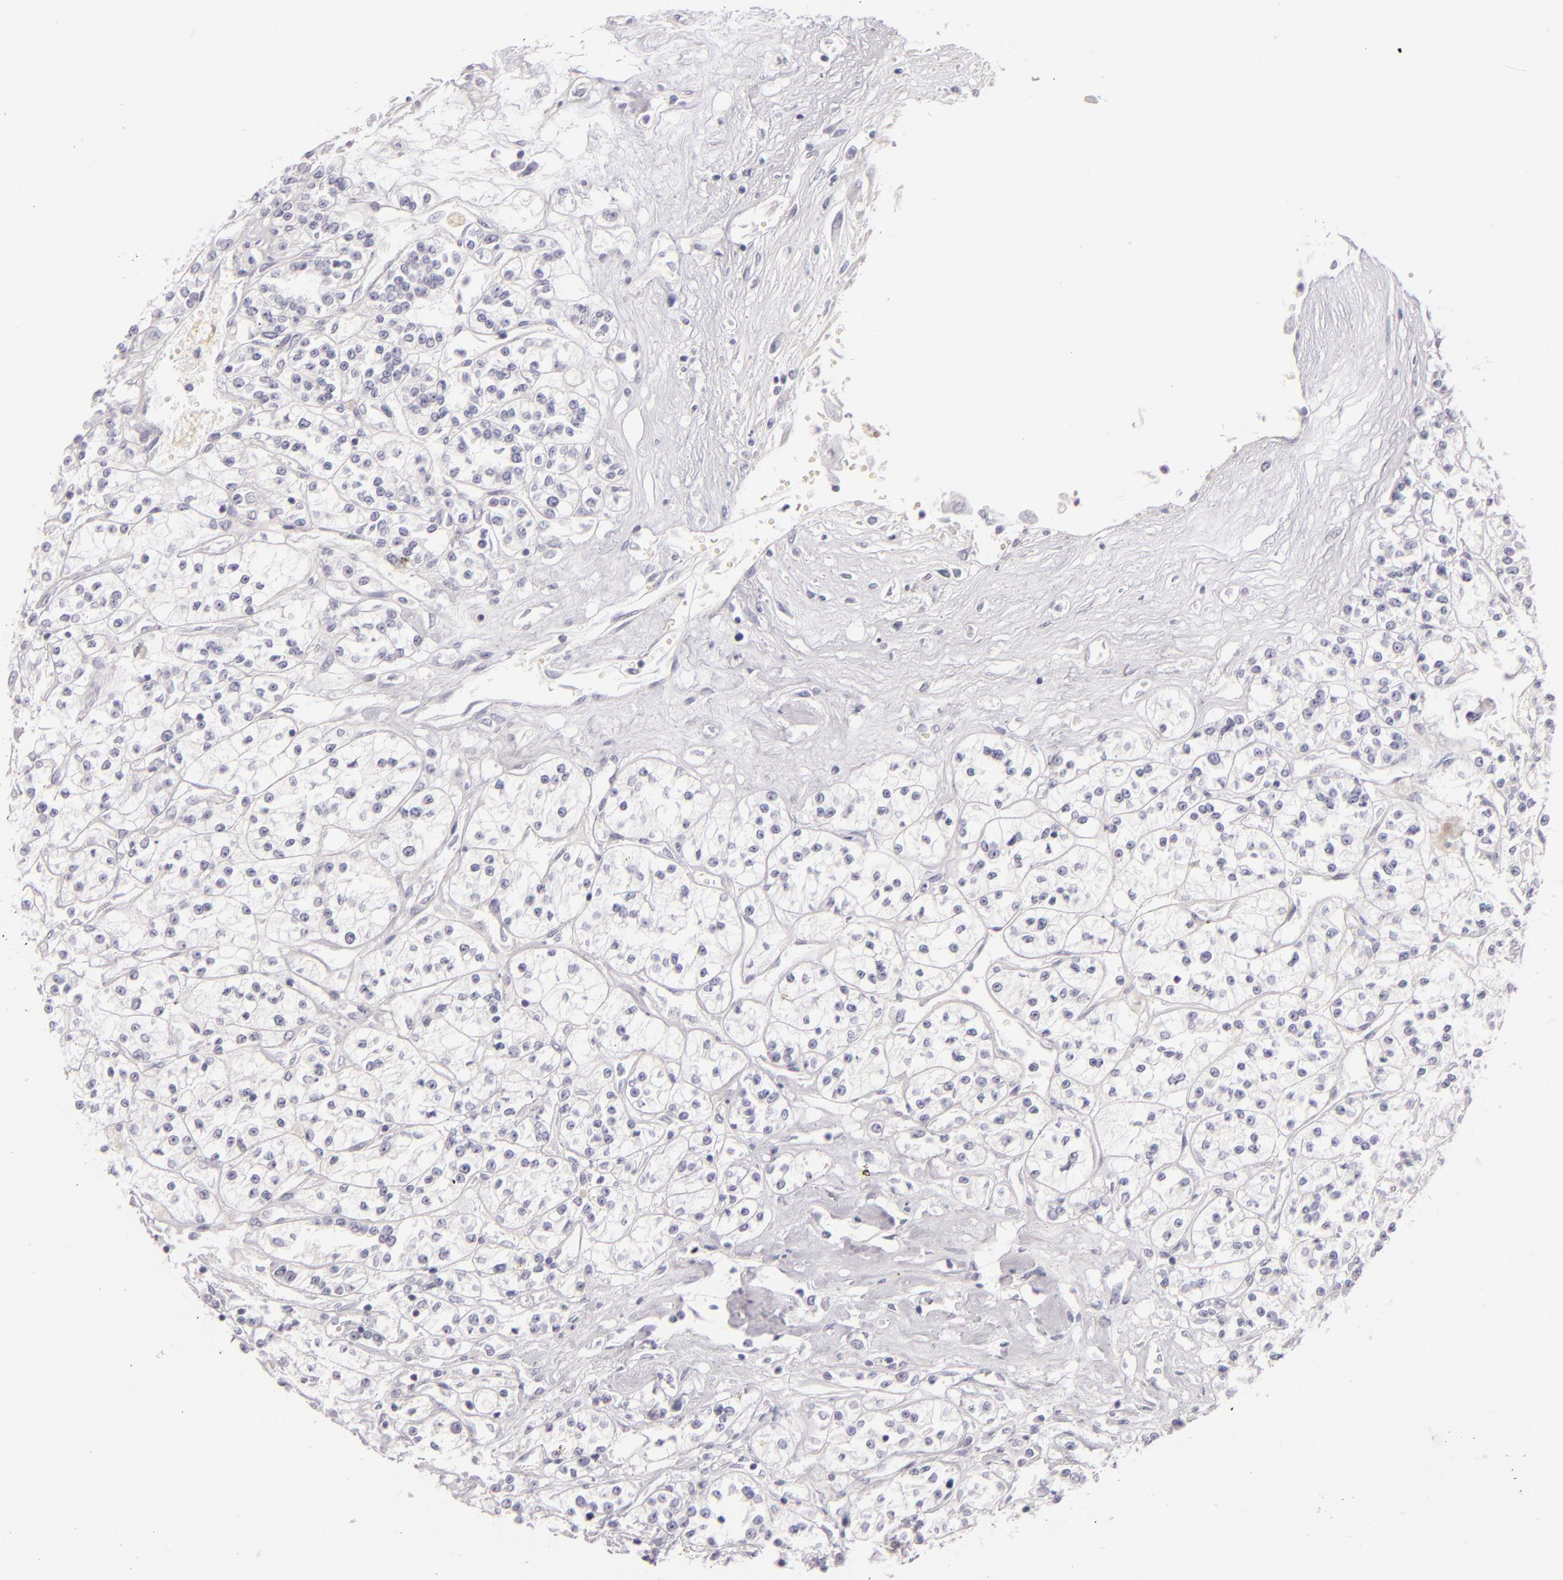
{"staining": {"intensity": "negative", "quantity": "none", "location": "none"}, "tissue": "renal cancer", "cell_type": "Tumor cells", "image_type": "cancer", "snomed": [{"axis": "morphology", "description": "Adenocarcinoma, NOS"}, {"axis": "topography", "description": "Kidney"}], "caption": "There is no significant positivity in tumor cells of renal cancer (adenocarcinoma). Nuclei are stained in blue.", "gene": "FABP1", "patient": {"sex": "female", "age": 76}}